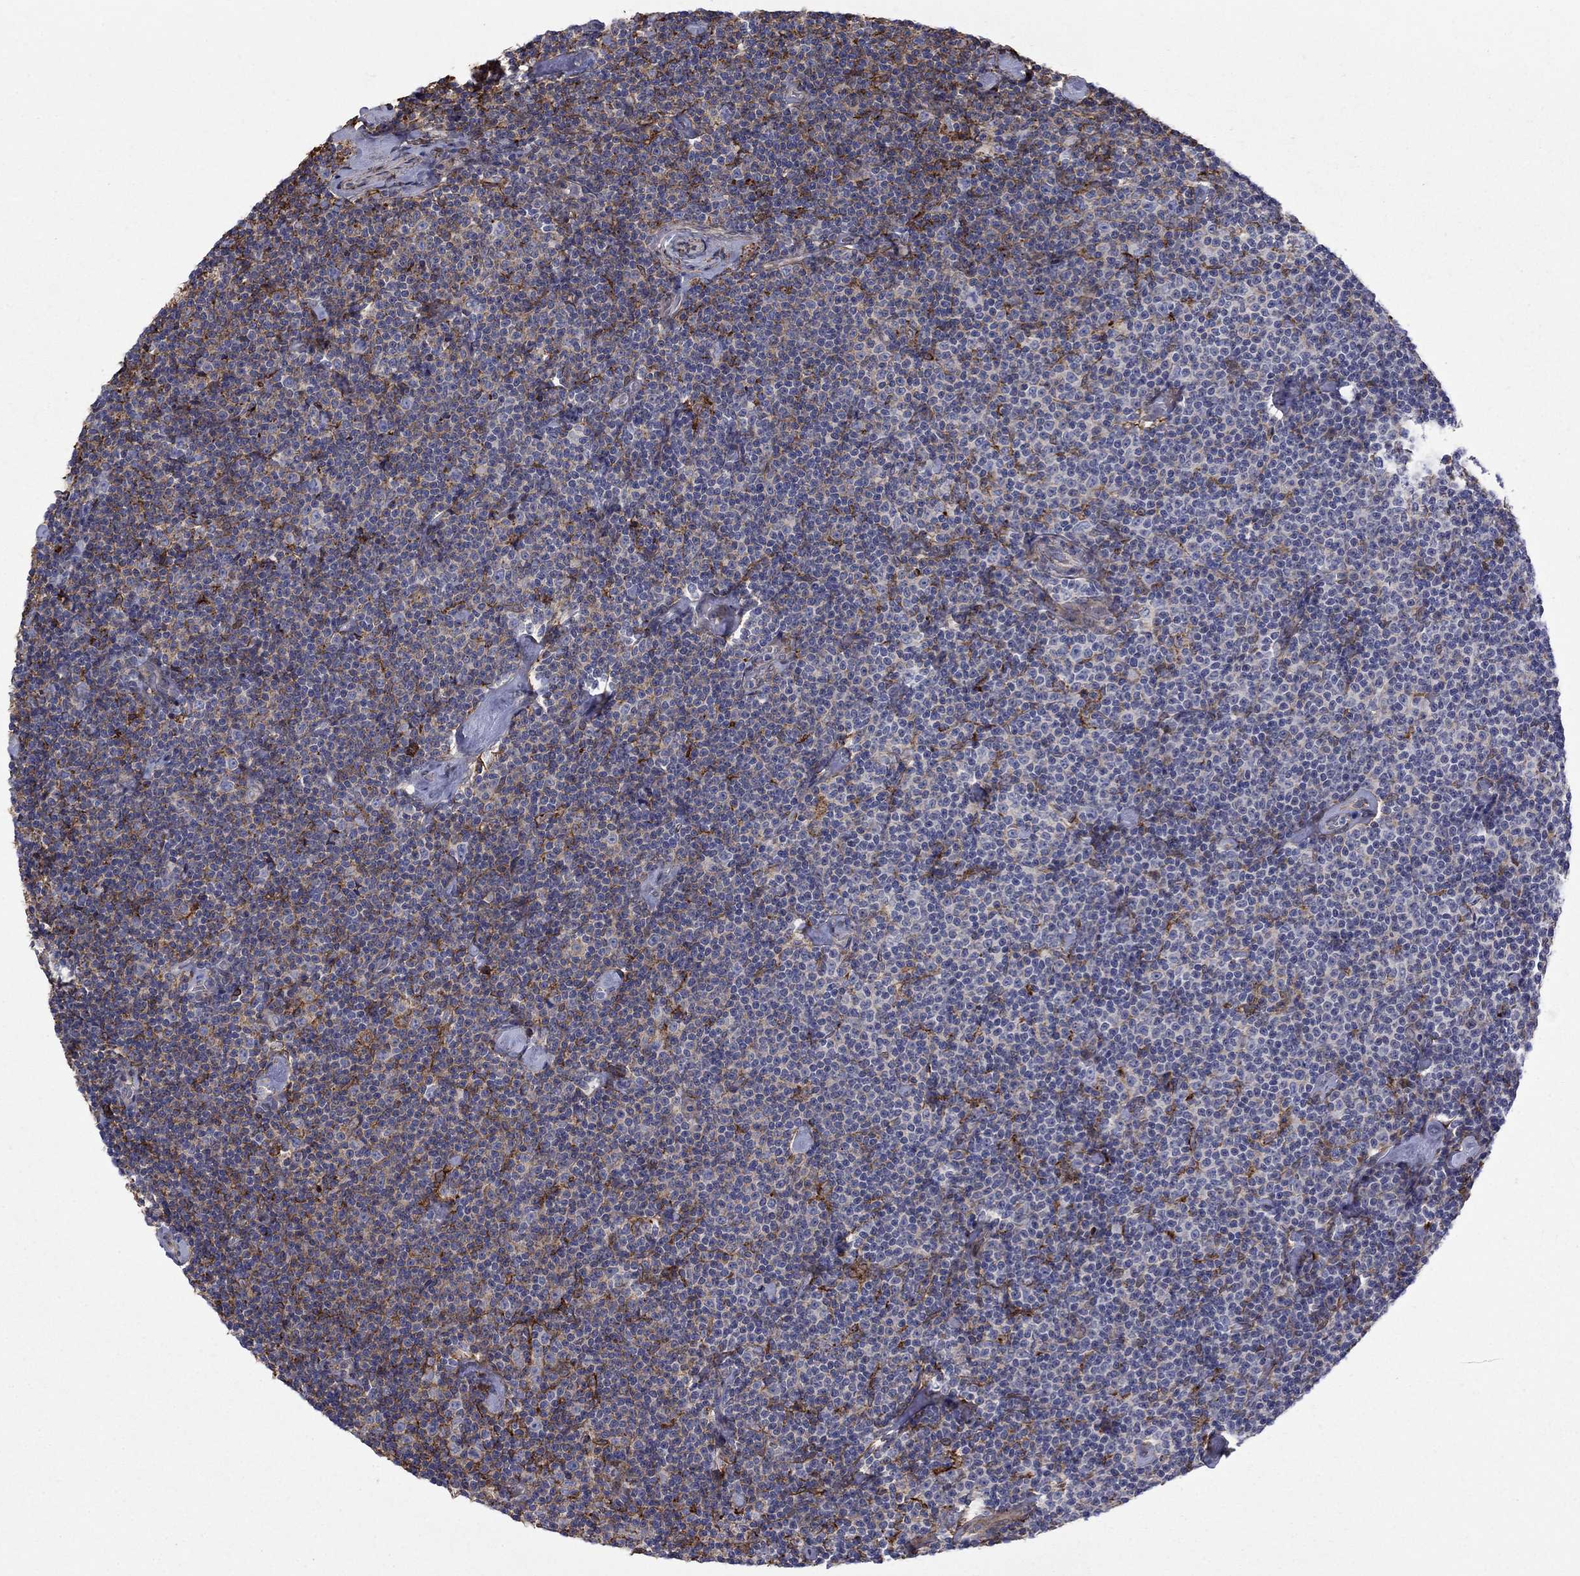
{"staining": {"intensity": "negative", "quantity": "none", "location": "none"}, "tissue": "lymphoma", "cell_type": "Tumor cells", "image_type": "cancer", "snomed": [{"axis": "morphology", "description": "Malignant lymphoma, non-Hodgkin's type, Low grade"}, {"axis": "topography", "description": "Lymph node"}], "caption": "The micrograph displays no significant expression in tumor cells of low-grade malignant lymphoma, non-Hodgkin's type.", "gene": "PLAU", "patient": {"sex": "male", "age": 81}}